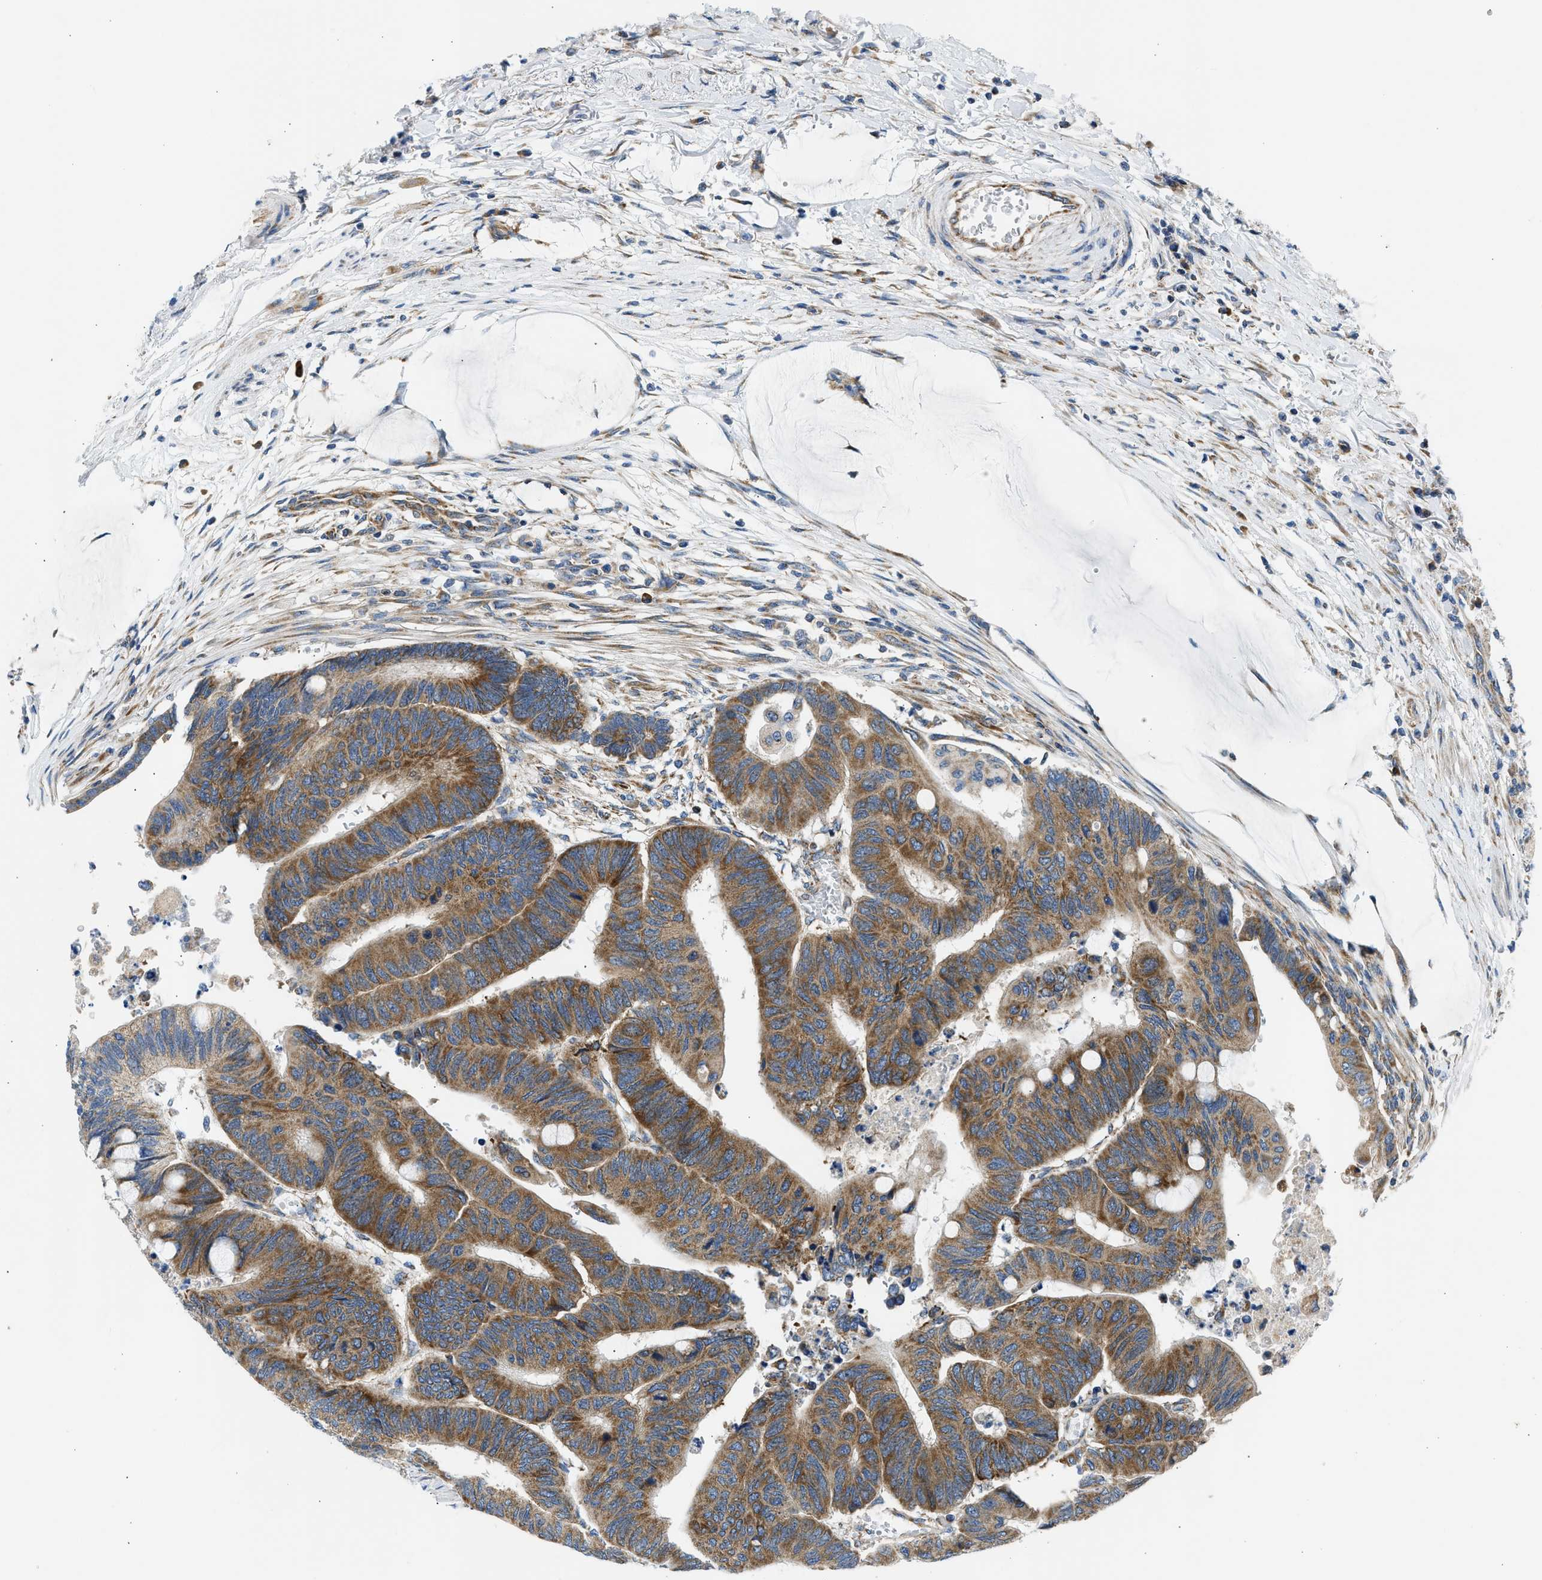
{"staining": {"intensity": "moderate", "quantity": ">75%", "location": "cytoplasmic/membranous"}, "tissue": "colorectal cancer", "cell_type": "Tumor cells", "image_type": "cancer", "snomed": [{"axis": "morphology", "description": "Normal tissue, NOS"}, {"axis": "morphology", "description": "Adenocarcinoma, NOS"}, {"axis": "topography", "description": "Rectum"}, {"axis": "topography", "description": "Peripheral nerve tissue"}], "caption": "Immunohistochemistry (IHC) photomicrograph of neoplastic tissue: colorectal adenocarcinoma stained using immunohistochemistry exhibits medium levels of moderate protein expression localized specifically in the cytoplasmic/membranous of tumor cells, appearing as a cytoplasmic/membranous brown color.", "gene": "CAMKK2", "patient": {"sex": "male", "age": 92}}